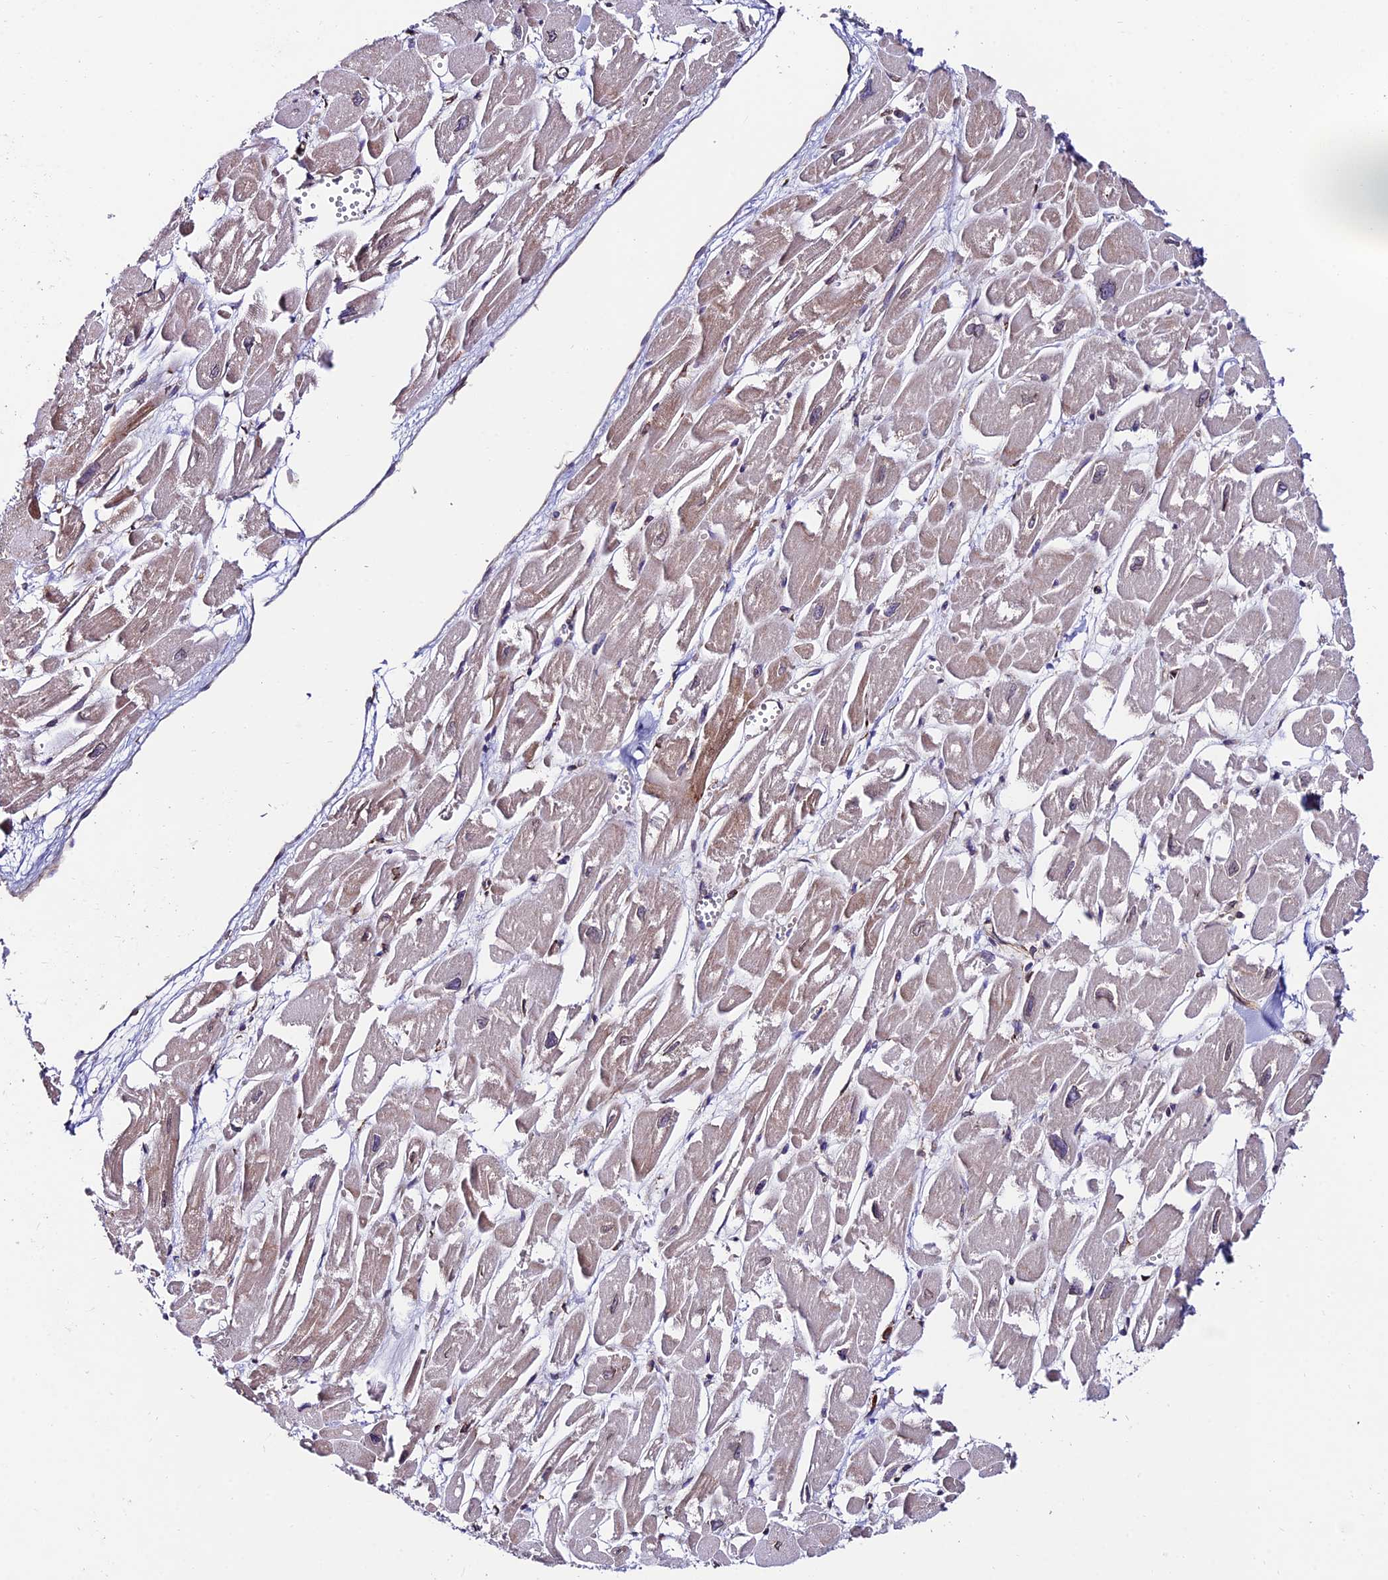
{"staining": {"intensity": "weak", "quantity": "<25%", "location": "cytoplasmic/membranous"}, "tissue": "heart muscle", "cell_type": "Cardiomyocytes", "image_type": "normal", "snomed": [{"axis": "morphology", "description": "Normal tissue, NOS"}, {"axis": "topography", "description": "Heart"}], "caption": "Histopathology image shows no protein positivity in cardiomyocytes of benign heart muscle.", "gene": "EXOC3L4", "patient": {"sex": "male", "age": 54}}